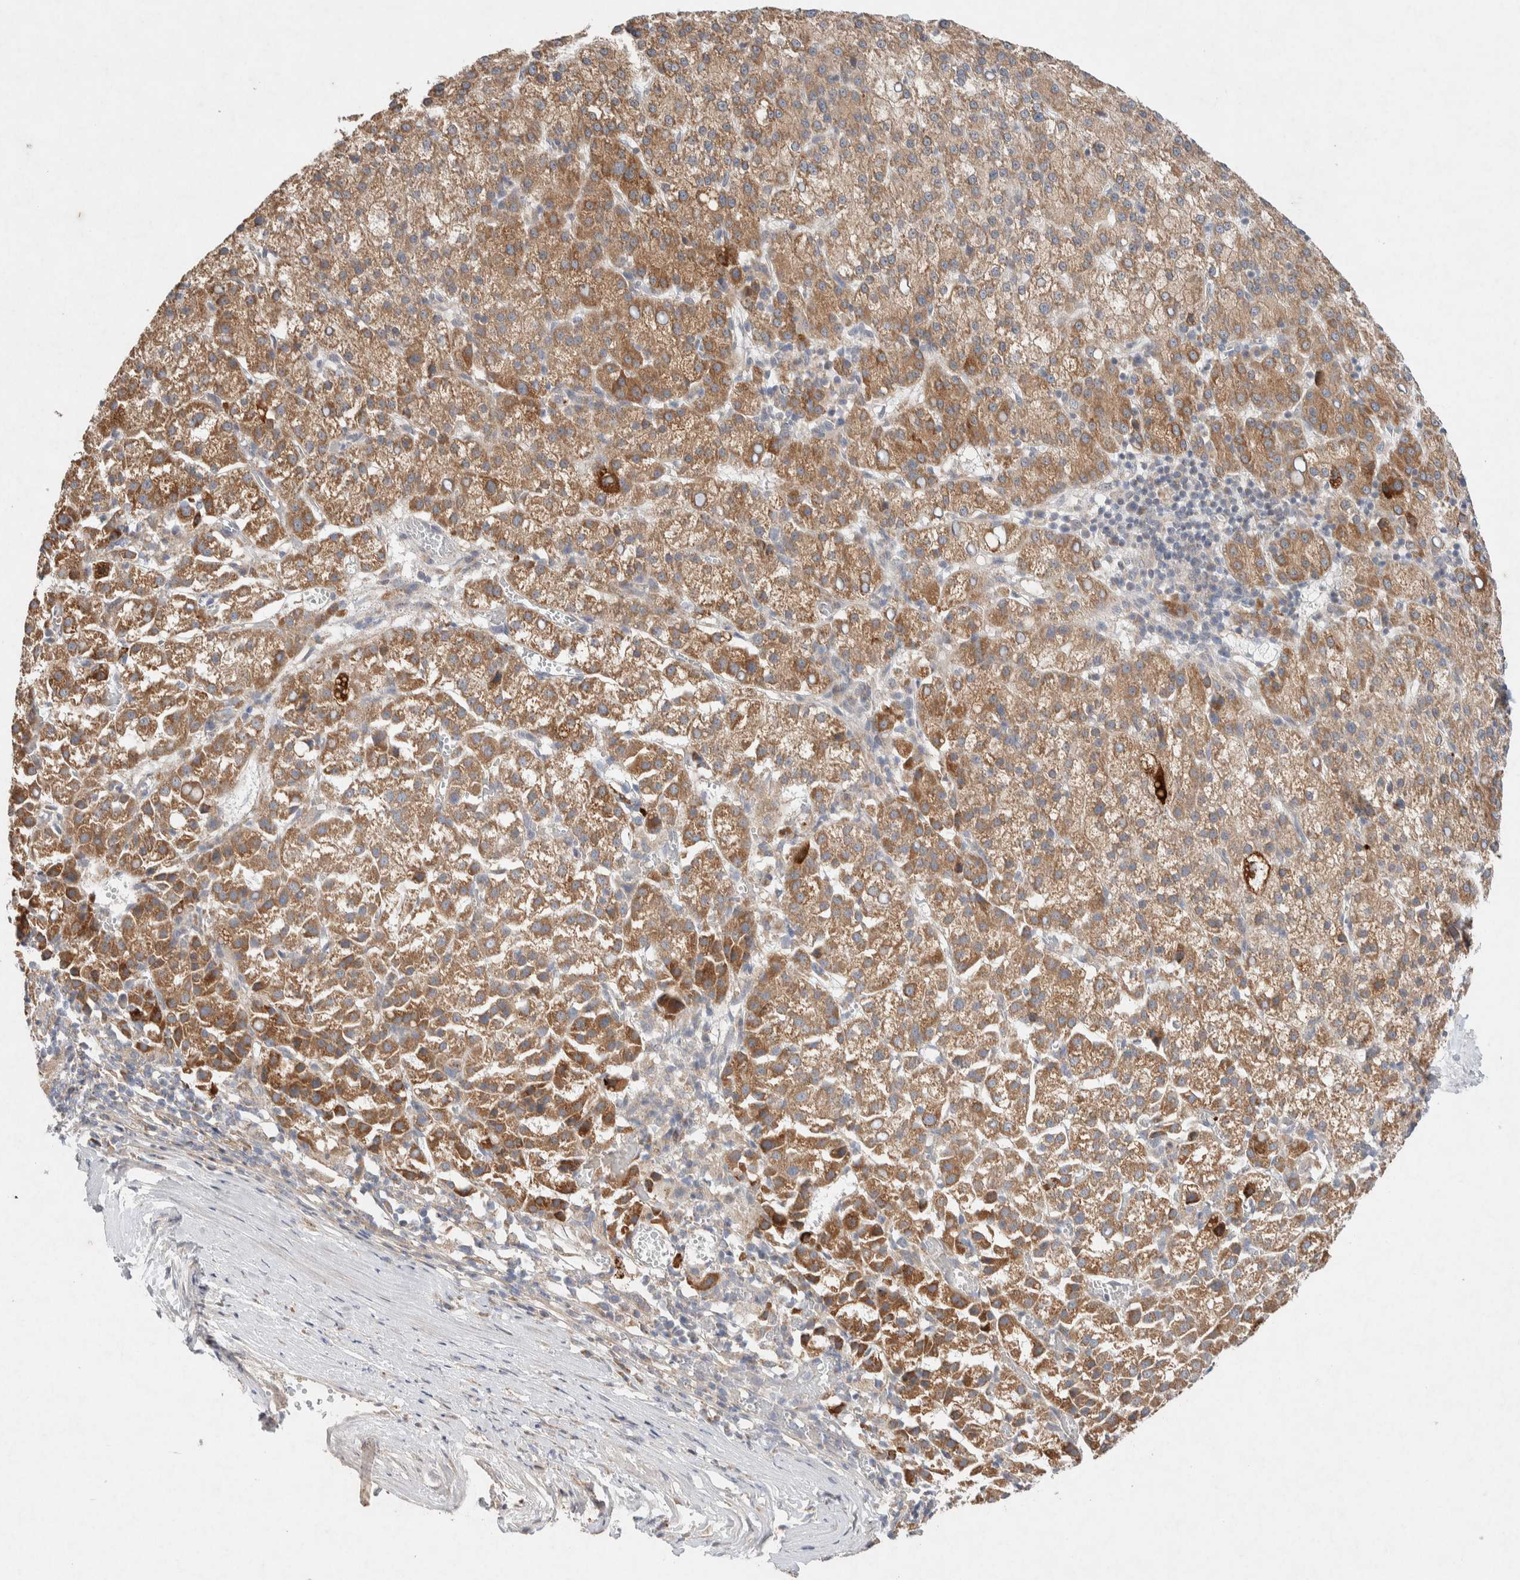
{"staining": {"intensity": "strong", "quantity": "25%-75%", "location": "cytoplasmic/membranous"}, "tissue": "liver cancer", "cell_type": "Tumor cells", "image_type": "cancer", "snomed": [{"axis": "morphology", "description": "Carcinoma, Hepatocellular, NOS"}, {"axis": "topography", "description": "Liver"}], "caption": "A brown stain shows strong cytoplasmic/membranous staining of a protein in human liver cancer (hepatocellular carcinoma) tumor cells. The protein is stained brown, and the nuclei are stained in blue (DAB IHC with brightfield microscopy, high magnification).", "gene": "CMTM4", "patient": {"sex": "female", "age": 58}}